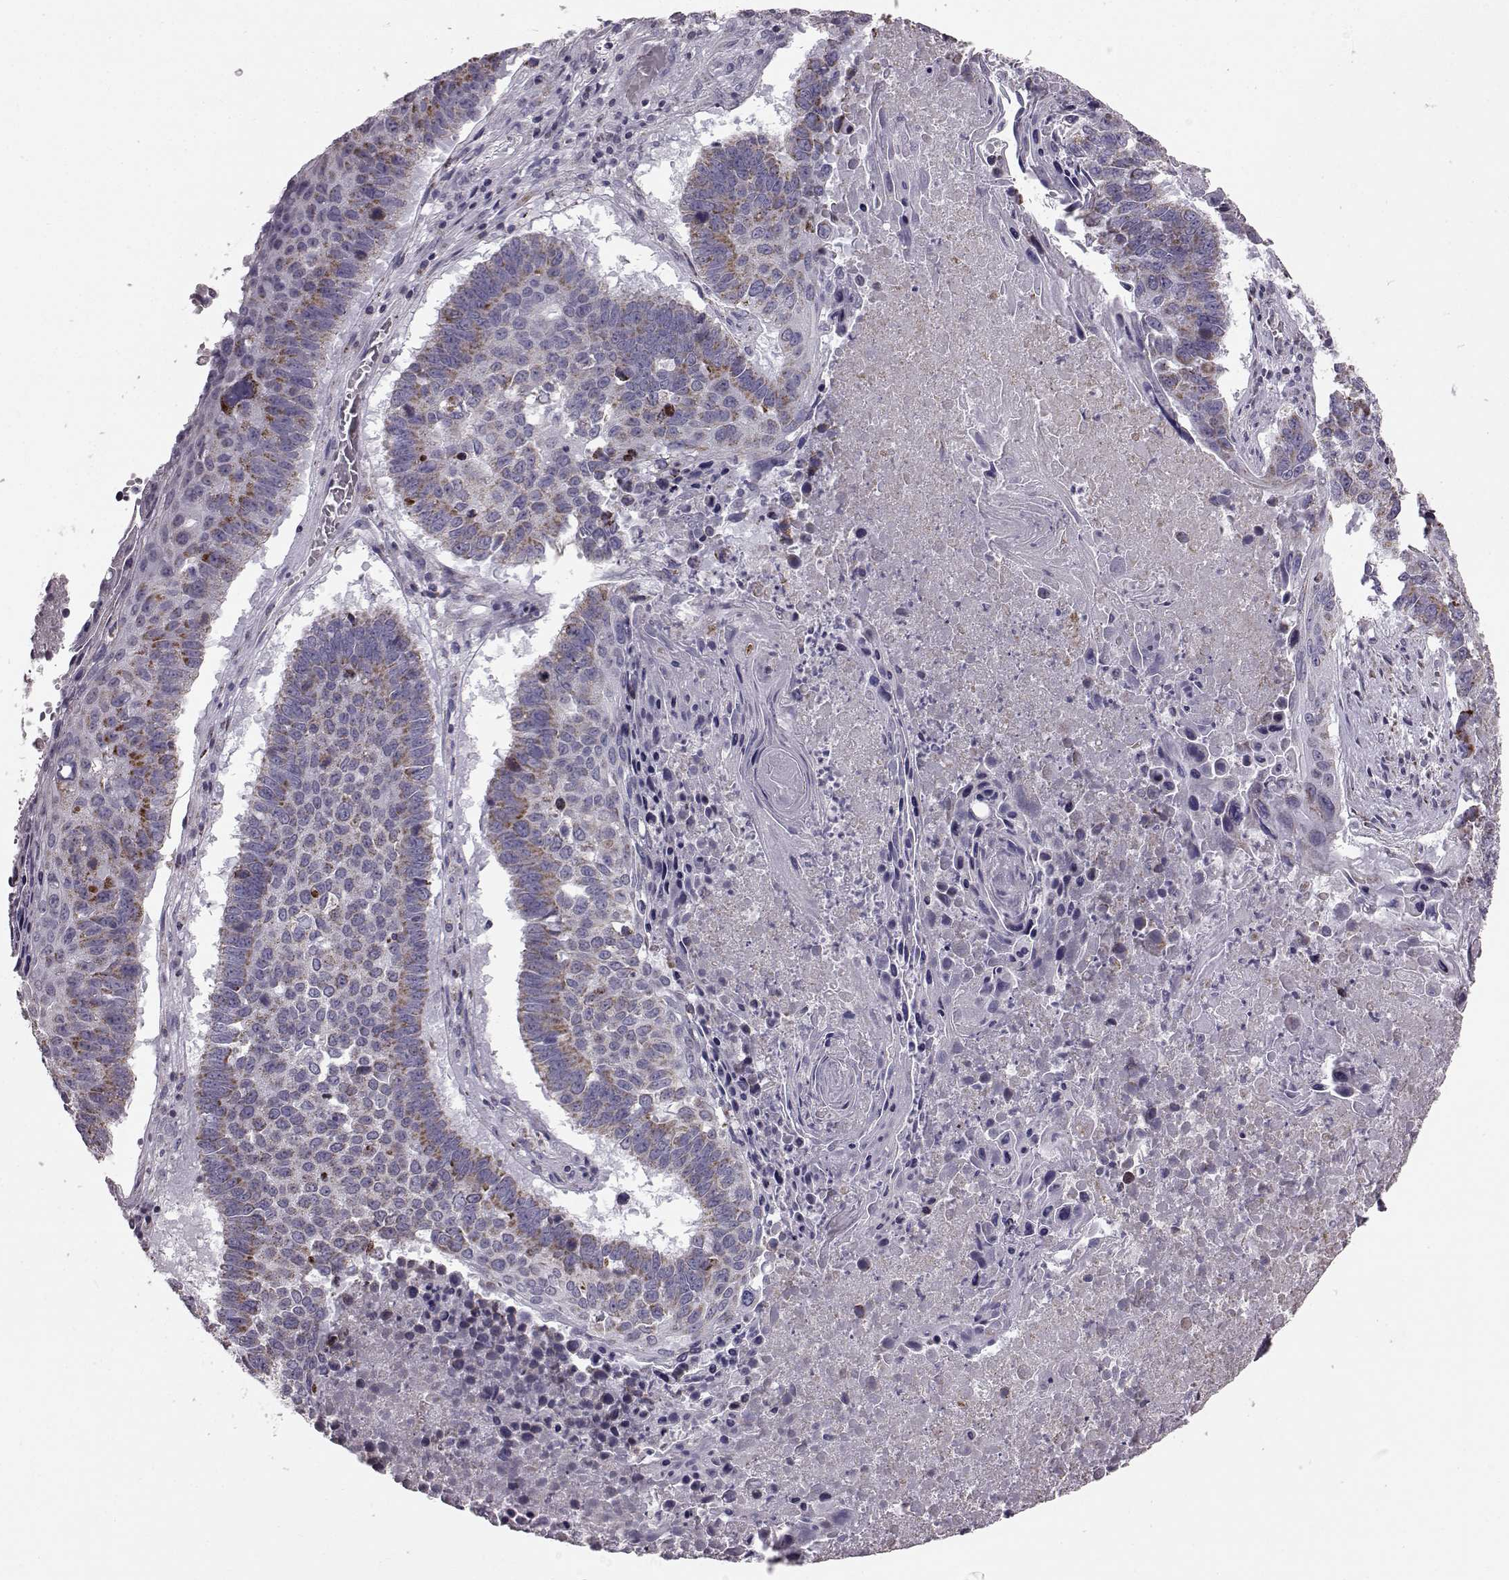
{"staining": {"intensity": "moderate", "quantity": ">75%", "location": "cytoplasmic/membranous"}, "tissue": "lung cancer", "cell_type": "Tumor cells", "image_type": "cancer", "snomed": [{"axis": "morphology", "description": "Squamous cell carcinoma, NOS"}, {"axis": "topography", "description": "Lung"}], "caption": "Immunohistochemistry (IHC) of lung squamous cell carcinoma shows medium levels of moderate cytoplasmic/membranous staining in about >75% of tumor cells.", "gene": "ATP5MF", "patient": {"sex": "male", "age": 73}}